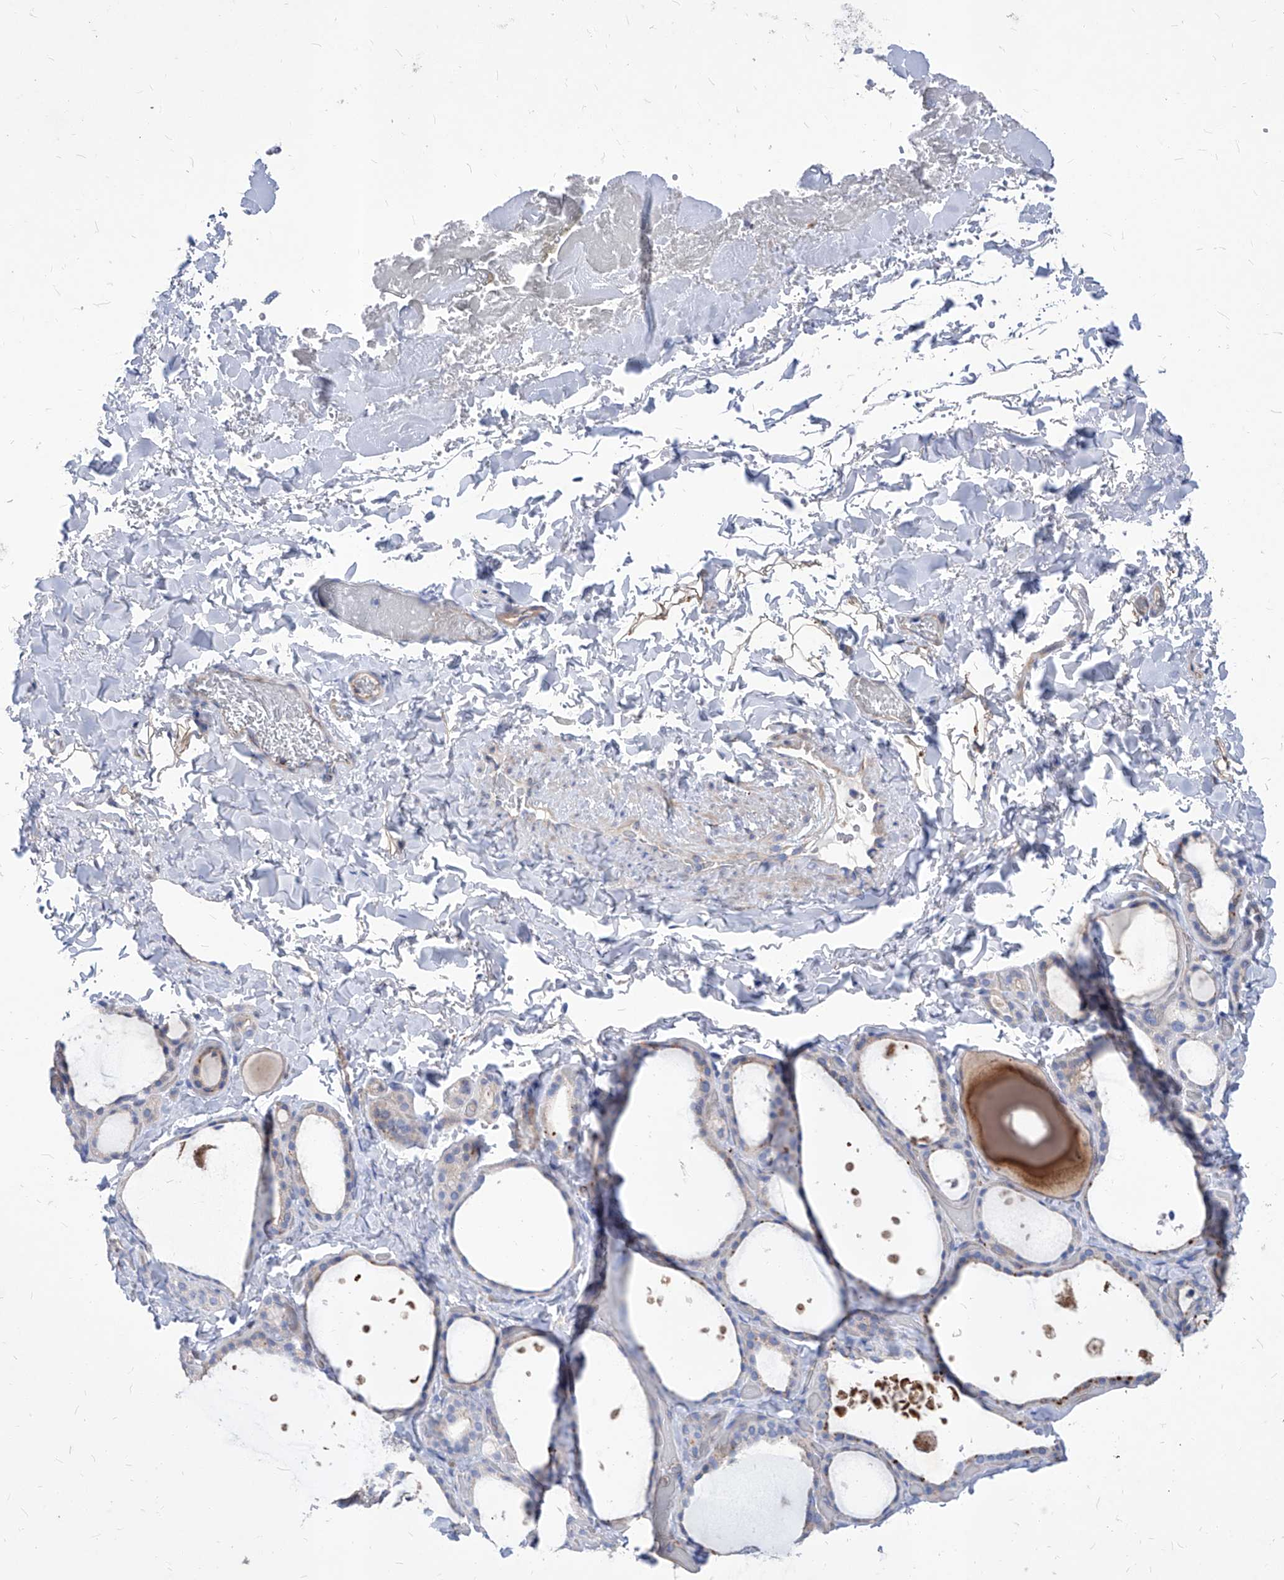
{"staining": {"intensity": "negative", "quantity": "none", "location": "none"}, "tissue": "thyroid gland", "cell_type": "Glandular cells", "image_type": "normal", "snomed": [{"axis": "morphology", "description": "Normal tissue, NOS"}, {"axis": "topography", "description": "Thyroid gland"}], "caption": "This image is of benign thyroid gland stained with immunohistochemistry to label a protein in brown with the nuclei are counter-stained blue. There is no expression in glandular cells. The staining was performed using DAB to visualize the protein expression in brown, while the nuclei were stained in blue with hematoxylin (Magnification: 20x).", "gene": "UBOX5", "patient": {"sex": "female", "age": 44}}